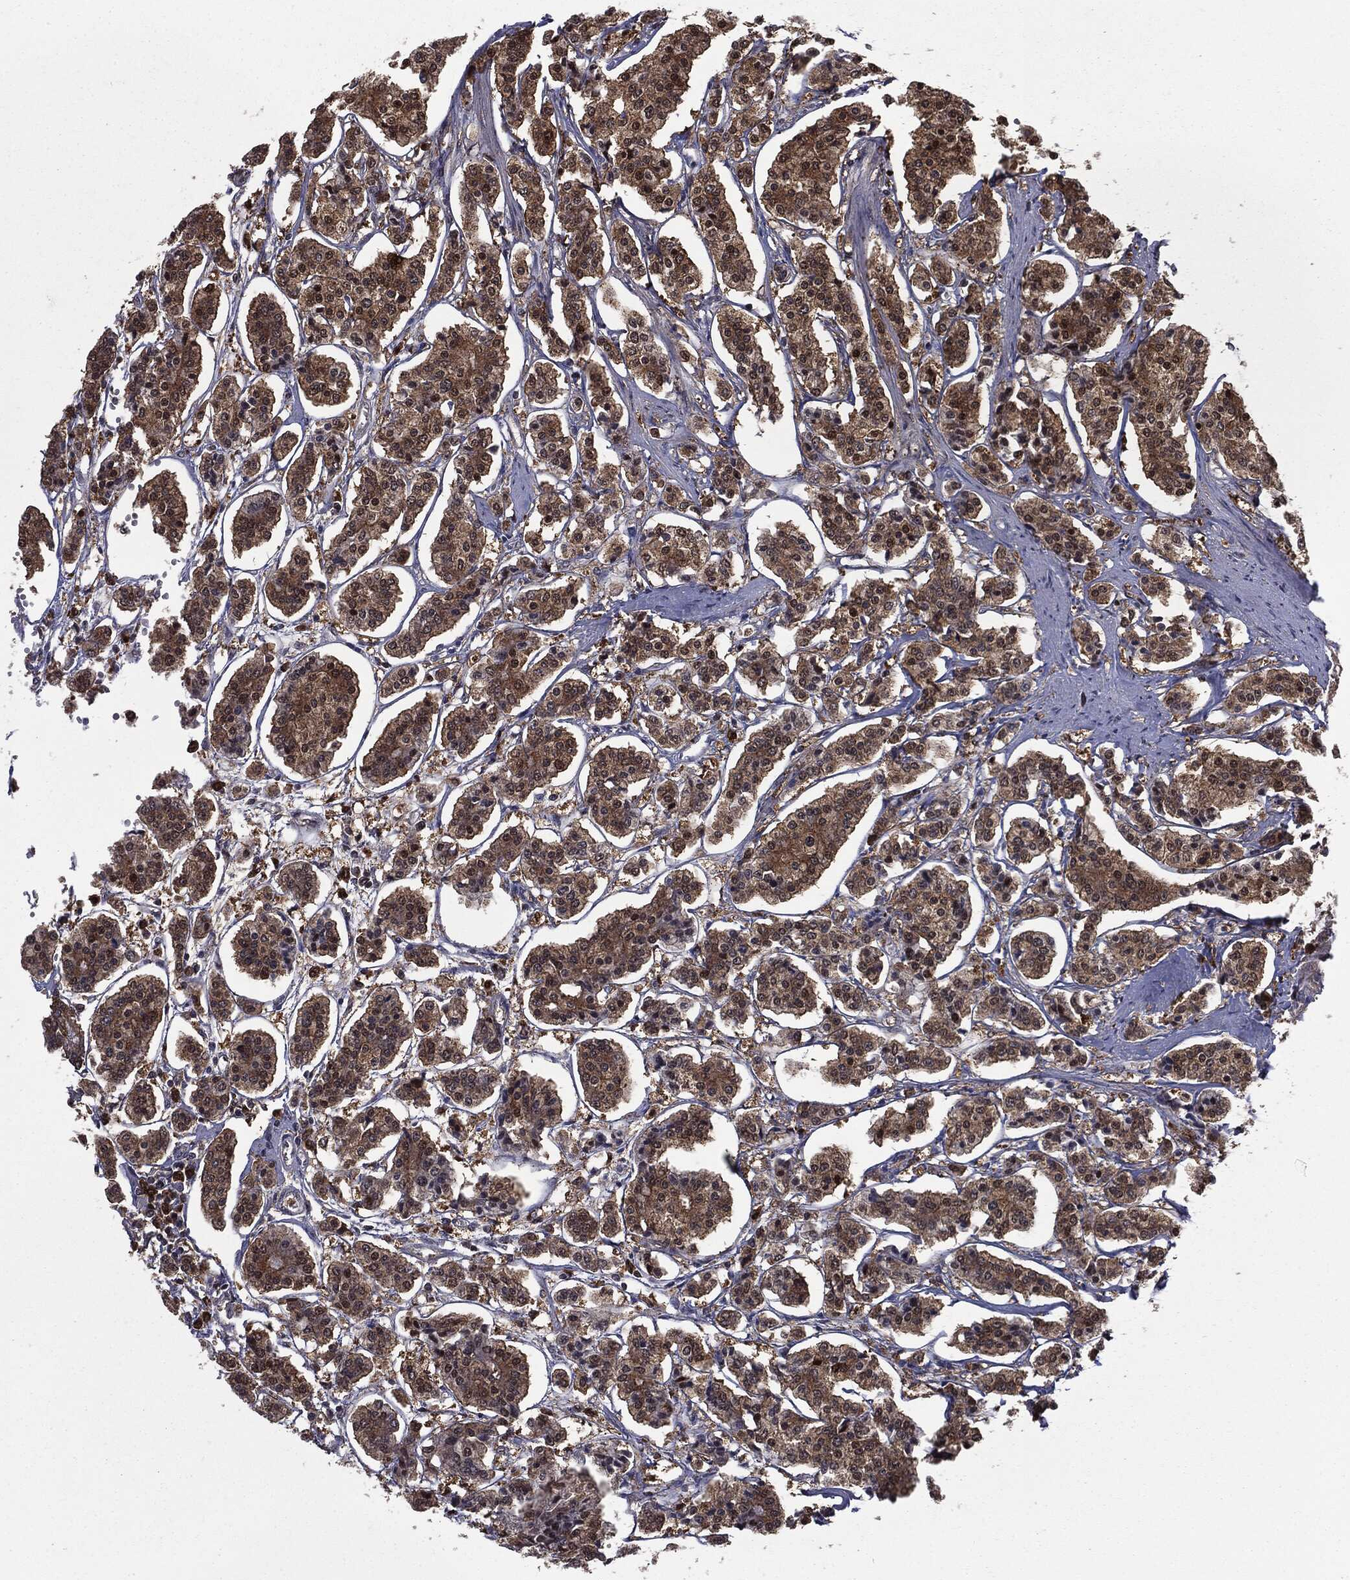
{"staining": {"intensity": "weak", "quantity": ">75%", "location": "cytoplasmic/membranous"}, "tissue": "carcinoid", "cell_type": "Tumor cells", "image_type": "cancer", "snomed": [{"axis": "morphology", "description": "Carcinoid, malignant, NOS"}, {"axis": "topography", "description": "Small intestine"}], "caption": "Immunohistochemistry (IHC) of human carcinoid shows low levels of weak cytoplasmic/membranous staining in about >75% of tumor cells.", "gene": "GPI", "patient": {"sex": "female", "age": 65}}